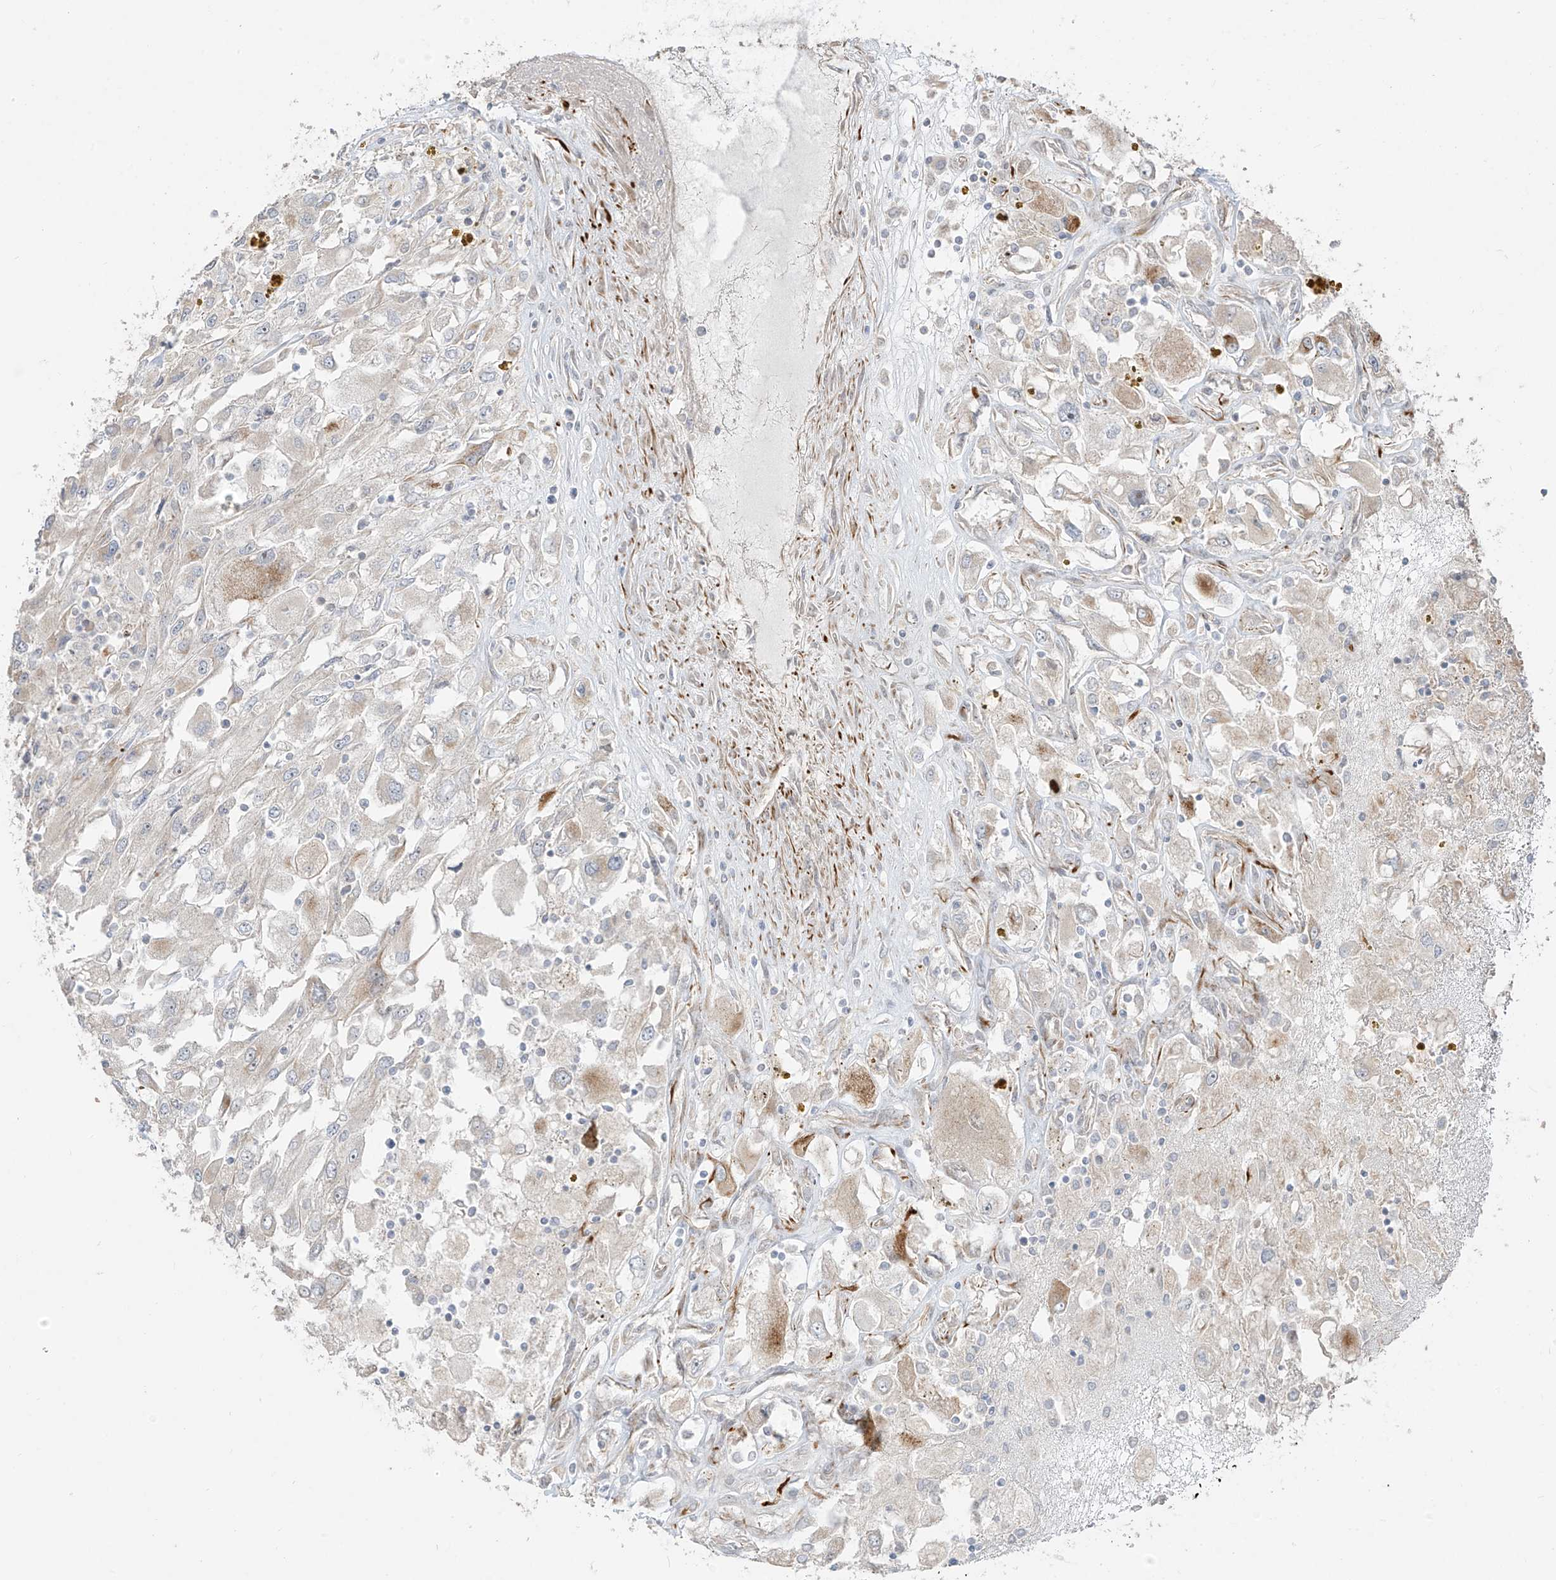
{"staining": {"intensity": "negative", "quantity": "none", "location": "none"}, "tissue": "renal cancer", "cell_type": "Tumor cells", "image_type": "cancer", "snomed": [{"axis": "morphology", "description": "Adenocarcinoma, NOS"}, {"axis": "topography", "description": "Kidney"}], "caption": "IHC of renal adenocarcinoma demonstrates no staining in tumor cells.", "gene": "DCDC2", "patient": {"sex": "female", "age": 52}}